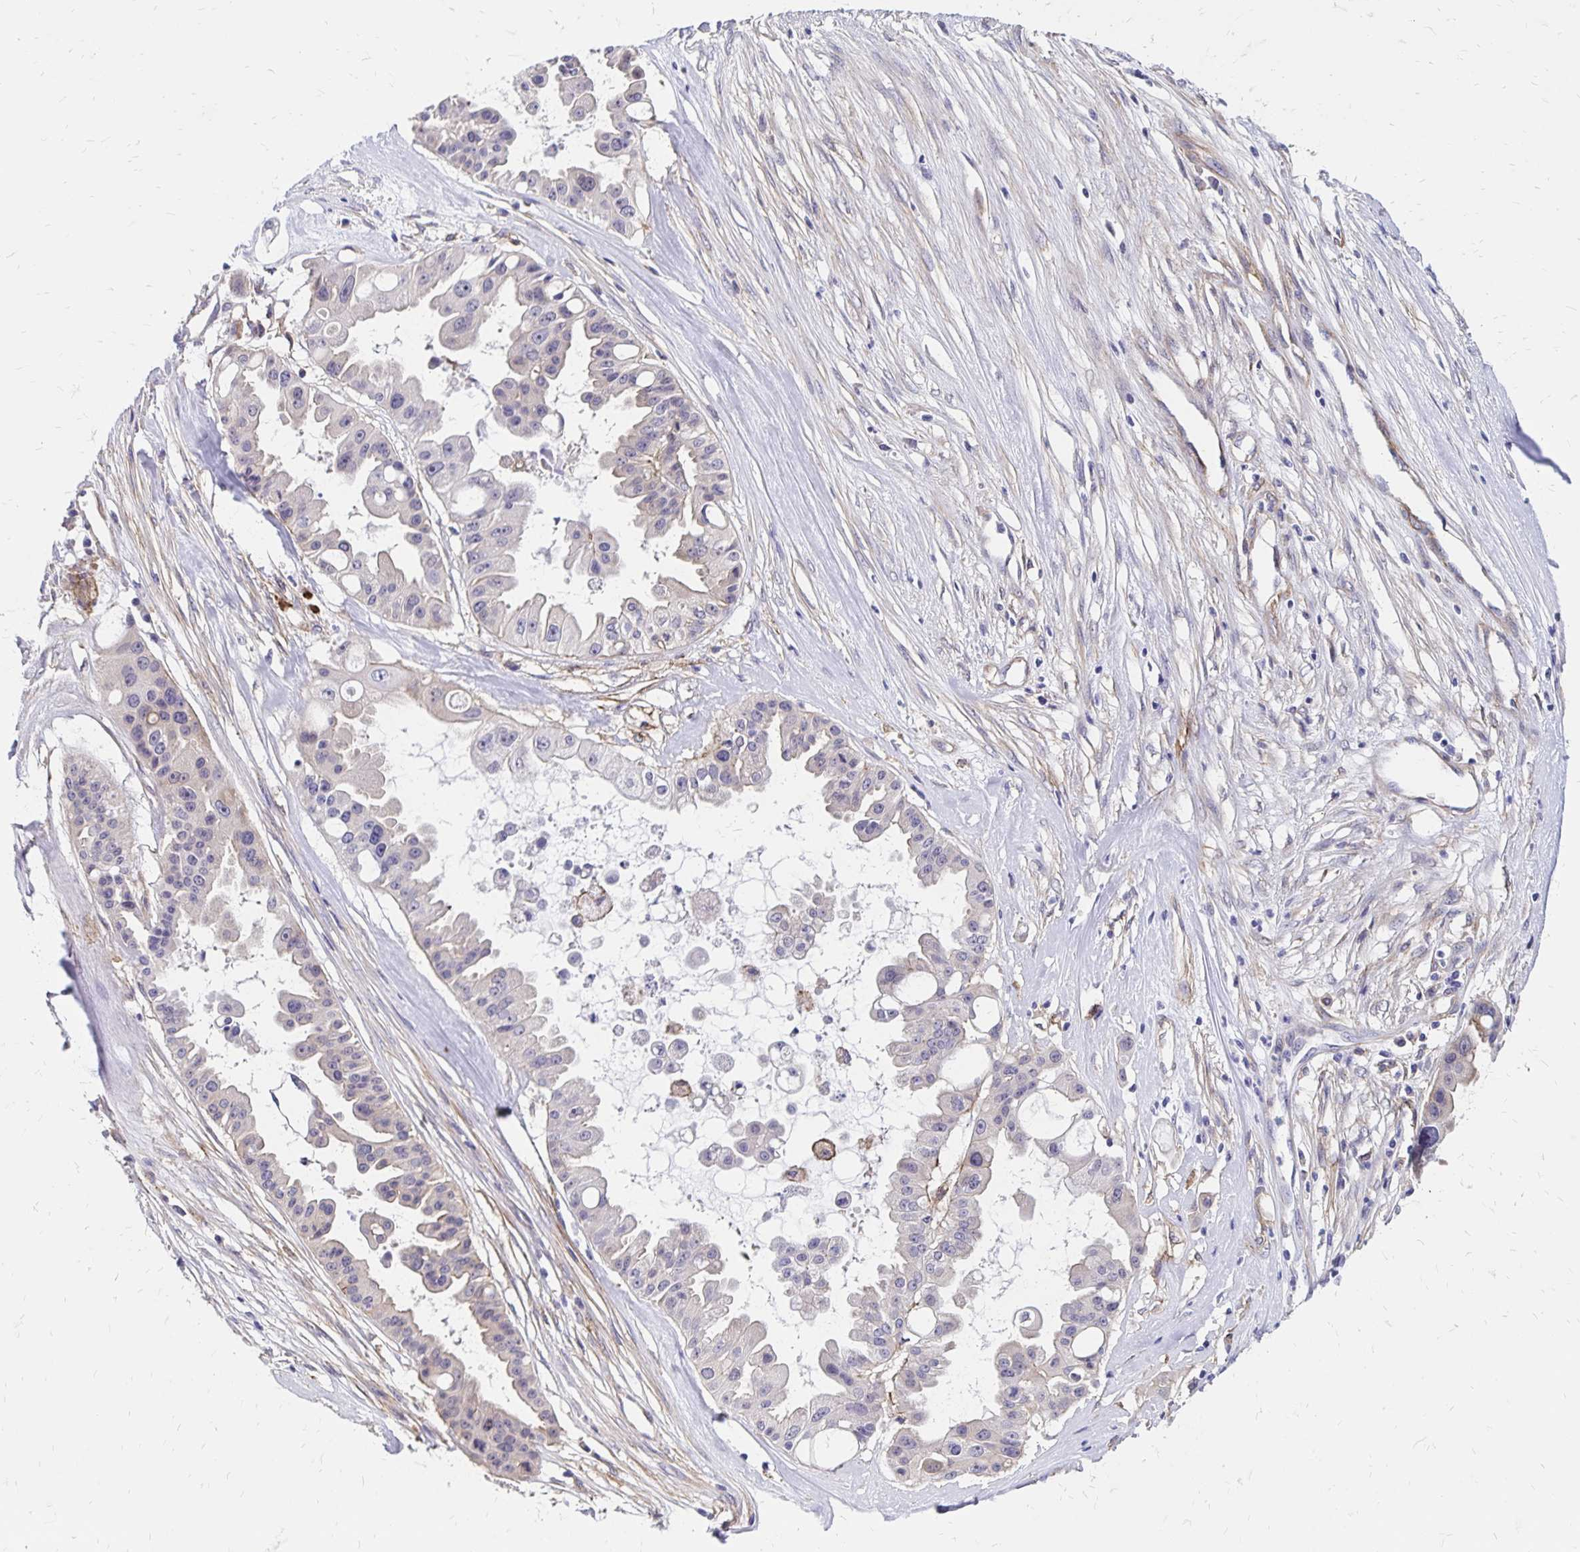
{"staining": {"intensity": "negative", "quantity": "none", "location": "none"}, "tissue": "ovarian cancer", "cell_type": "Tumor cells", "image_type": "cancer", "snomed": [{"axis": "morphology", "description": "Cystadenocarcinoma, serous, NOS"}, {"axis": "topography", "description": "Ovary"}], "caption": "Immunohistochemistry image of neoplastic tissue: human serous cystadenocarcinoma (ovarian) stained with DAB (3,3'-diaminobenzidine) reveals no significant protein positivity in tumor cells.", "gene": "TNS3", "patient": {"sex": "female", "age": 56}}